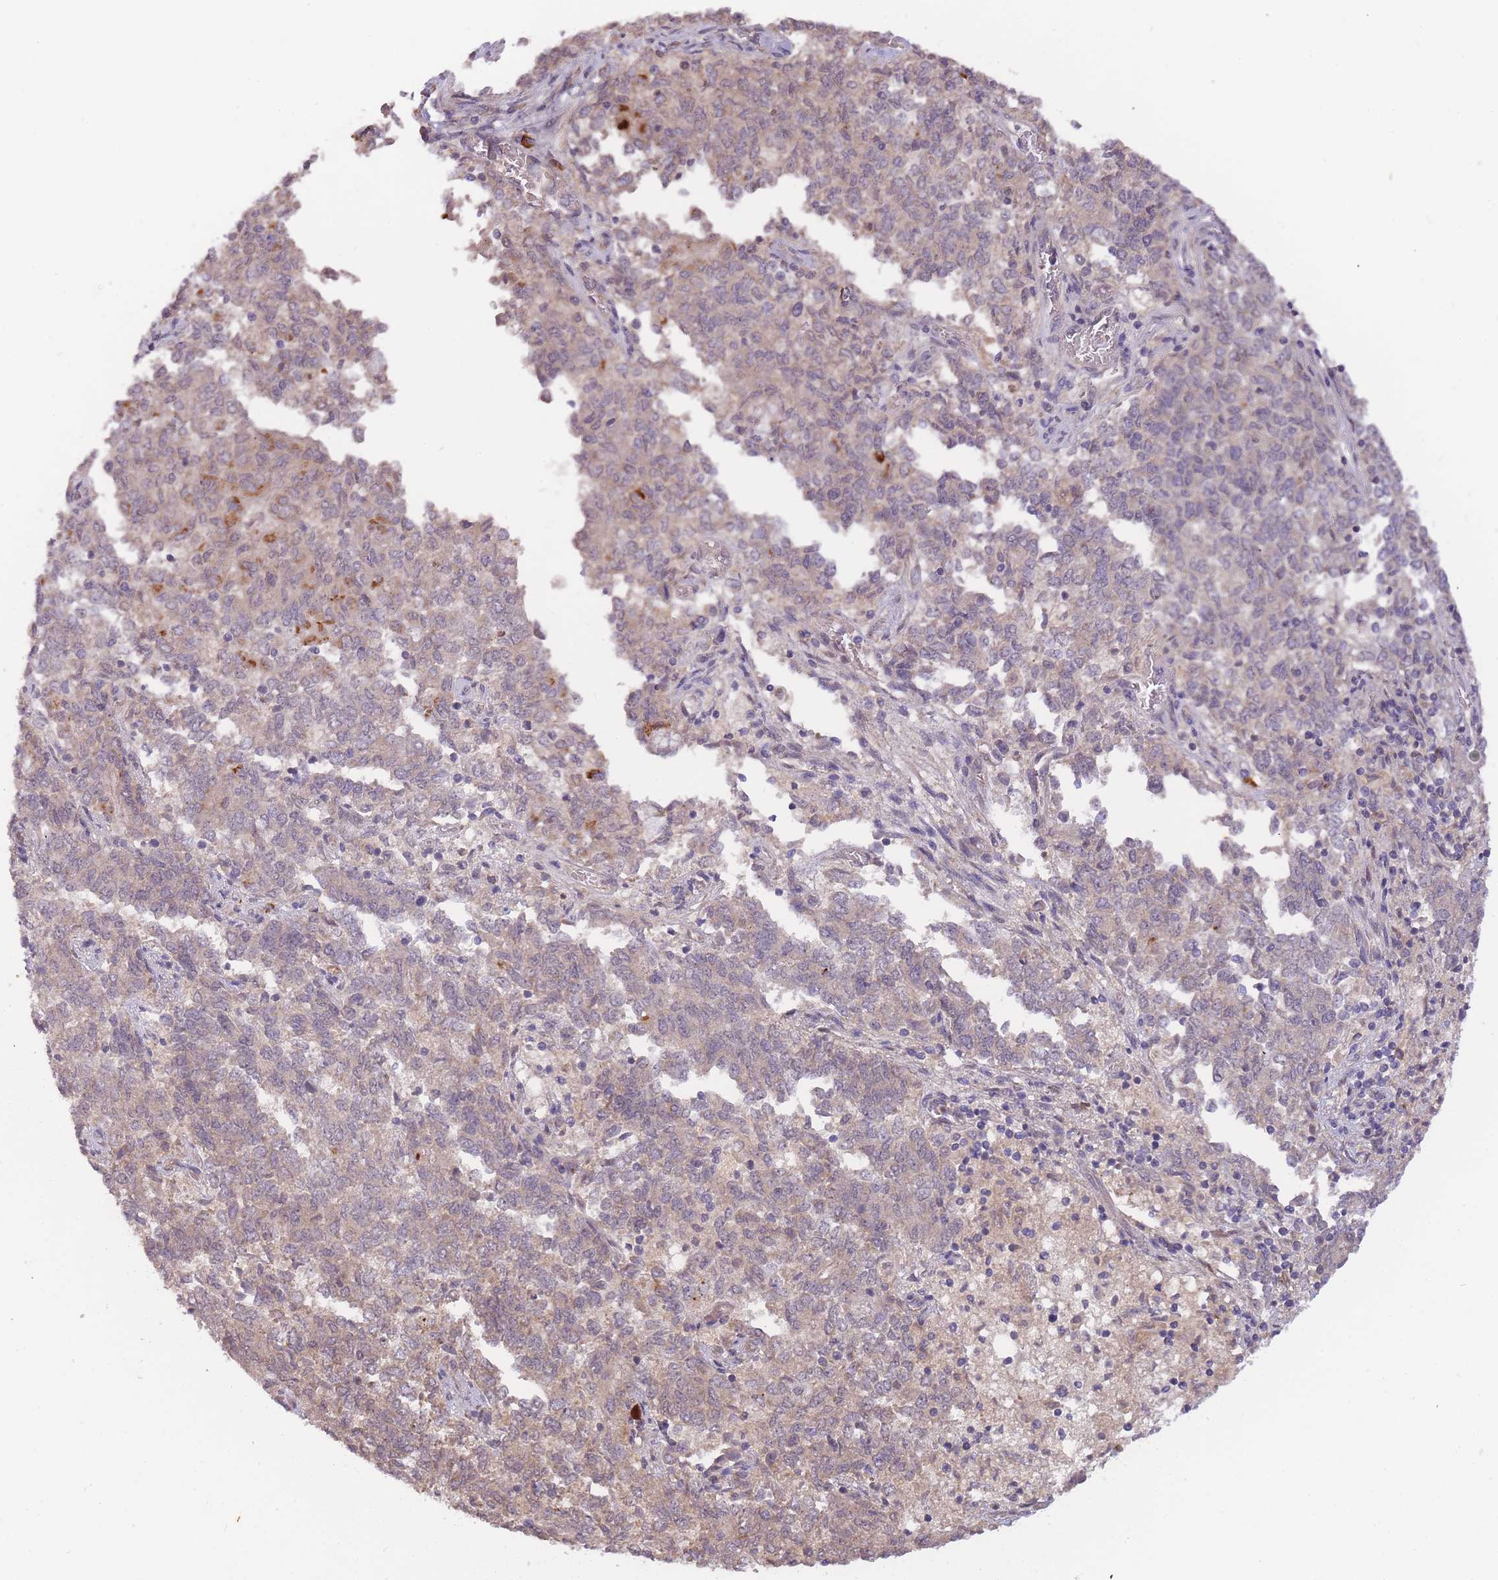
{"staining": {"intensity": "weak", "quantity": ">75%", "location": "cytoplasmic/membranous"}, "tissue": "endometrial cancer", "cell_type": "Tumor cells", "image_type": "cancer", "snomed": [{"axis": "morphology", "description": "Adenocarcinoma, NOS"}, {"axis": "topography", "description": "Endometrium"}], "caption": "The photomicrograph exhibits staining of endometrial cancer (adenocarcinoma), revealing weak cytoplasmic/membranous protein positivity (brown color) within tumor cells.", "gene": "SMC6", "patient": {"sex": "female", "age": 80}}